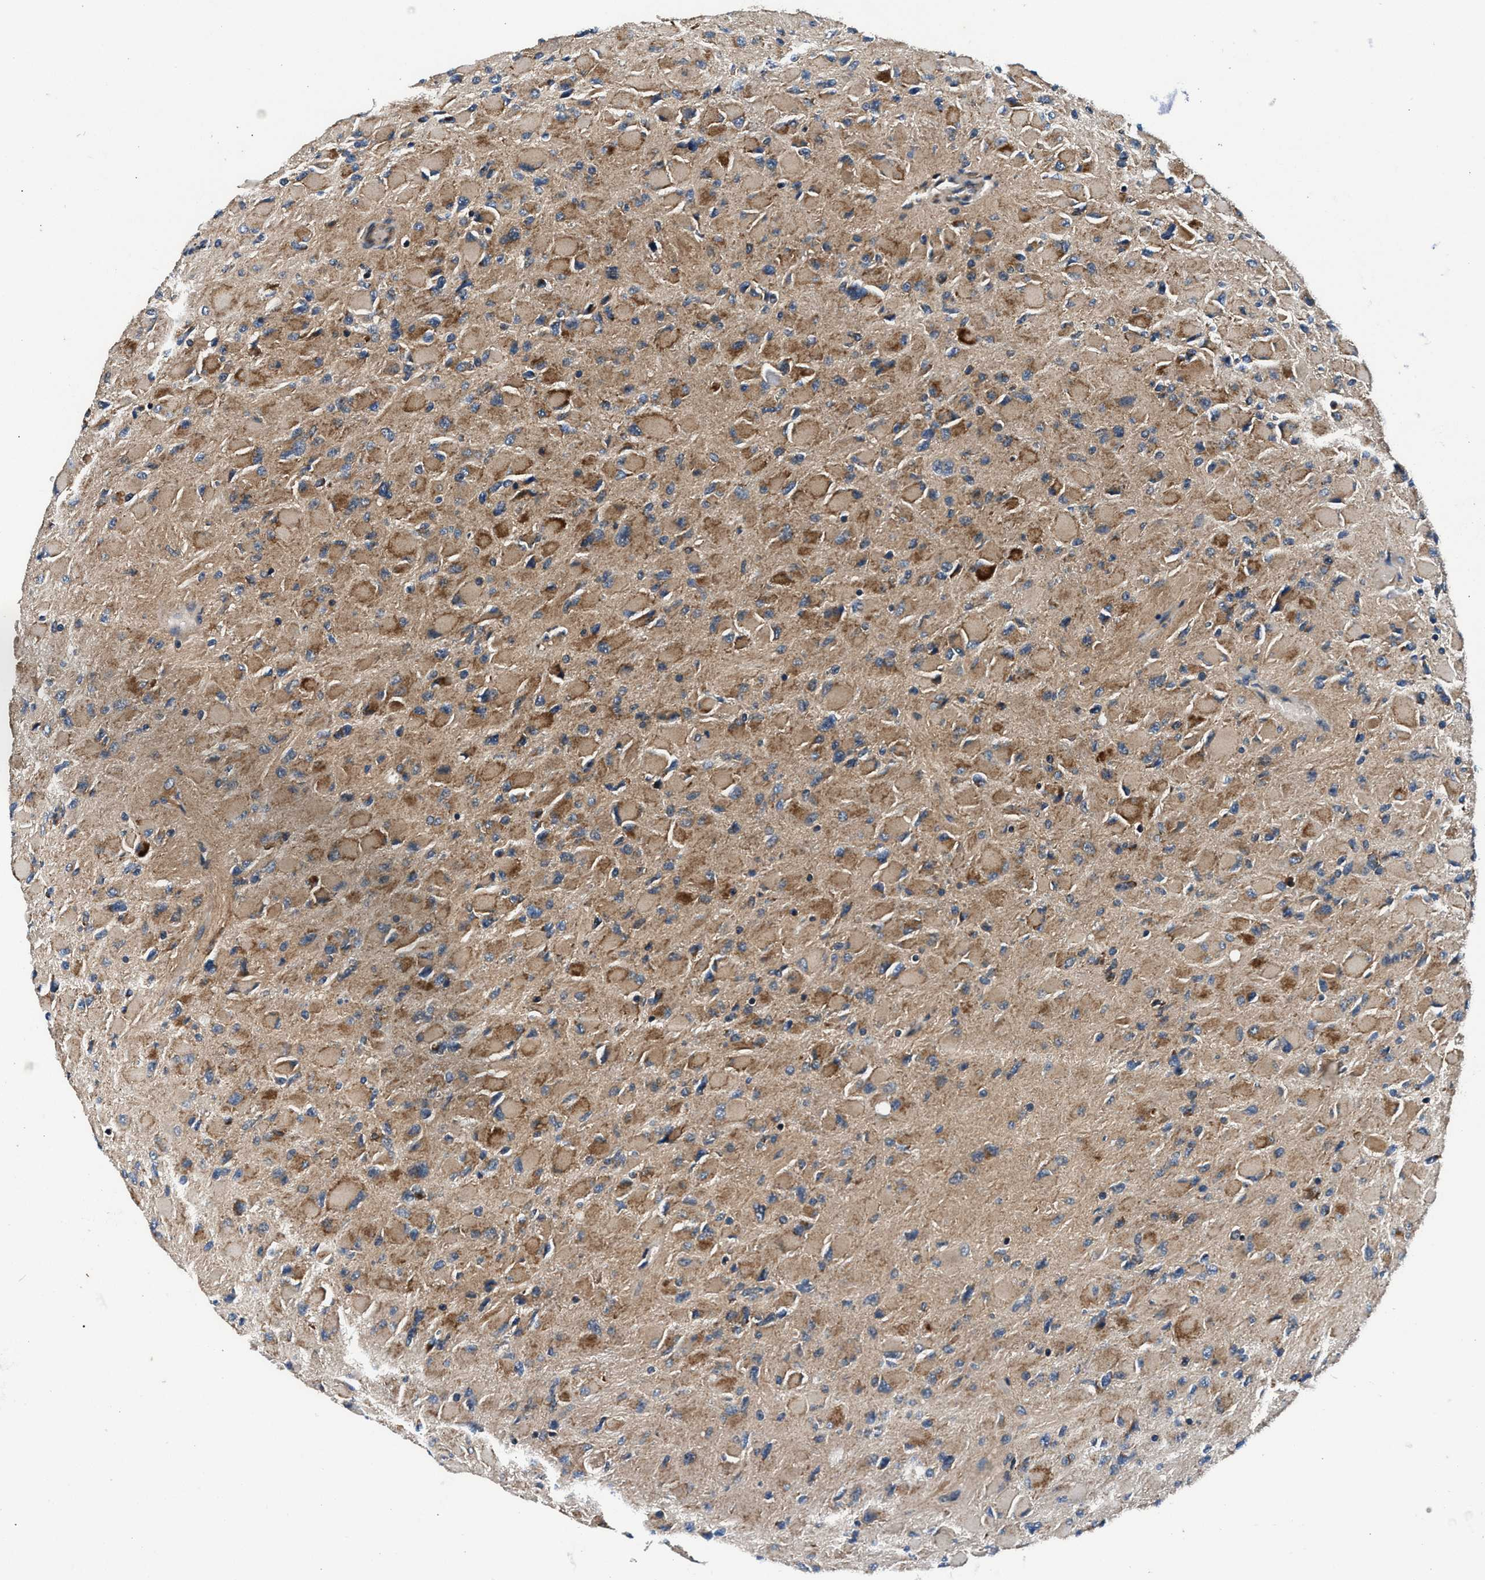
{"staining": {"intensity": "moderate", "quantity": ">75%", "location": "cytoplasmic/membranous"}, "tissue": "glioma", "cell_type": "Tumor cells", "image_type": "cancer", "snomed": [{"axis": "morphology", "description": "Glioma, malignant, High grade"}, {"axis": "topography", "description": "Cerebral cortex"}], "caption": "Immunohistochemical staining of malignant high-grade glioma reveals moderate cytoplasmic/membranous protein positivity in about >75% of tumor cells.", "gene": "IMMT", "patient": {"sex": "female", "age": 36}}